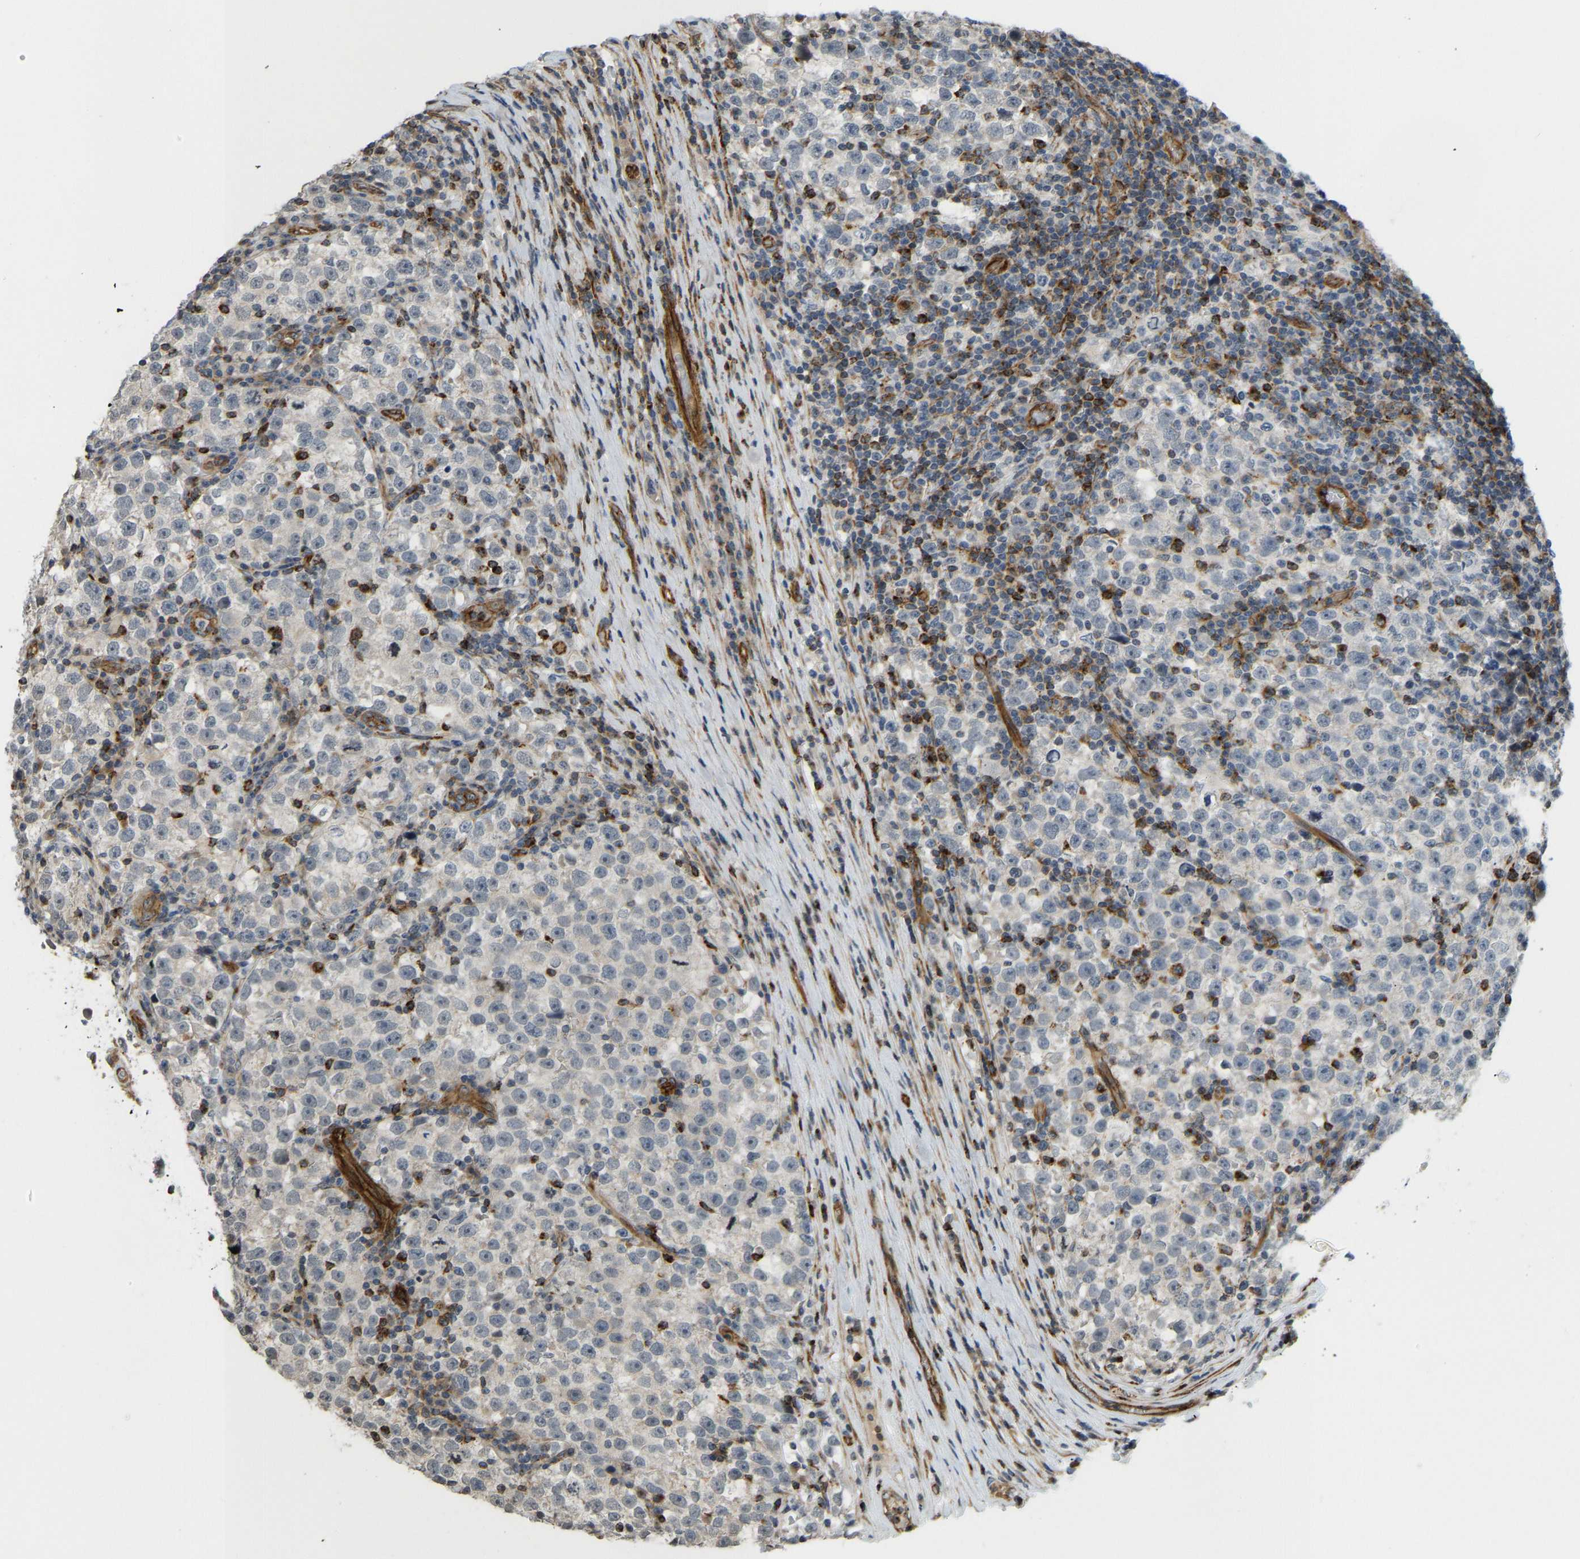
{"staining": {"intensity": "negative", "quantity": "none", "location": "none"}, "tissue": "testis cancer", "cell_type": "Tumor cells", "image_type": "cancer", "snomed": [{"axis": "morphology", "description": "Normal tissue, NOS"}, {"axis": "morphology", "description": "Seminoma, NOS"}, {"axis": "topography", "description": "Testis"}], "caption": "Immunohistochemistry of testis cancer (seminoma) reveals no staining in tumor cells.", "gene": "KIAA1671", "patient": {"sex": "male", "age": 43}}